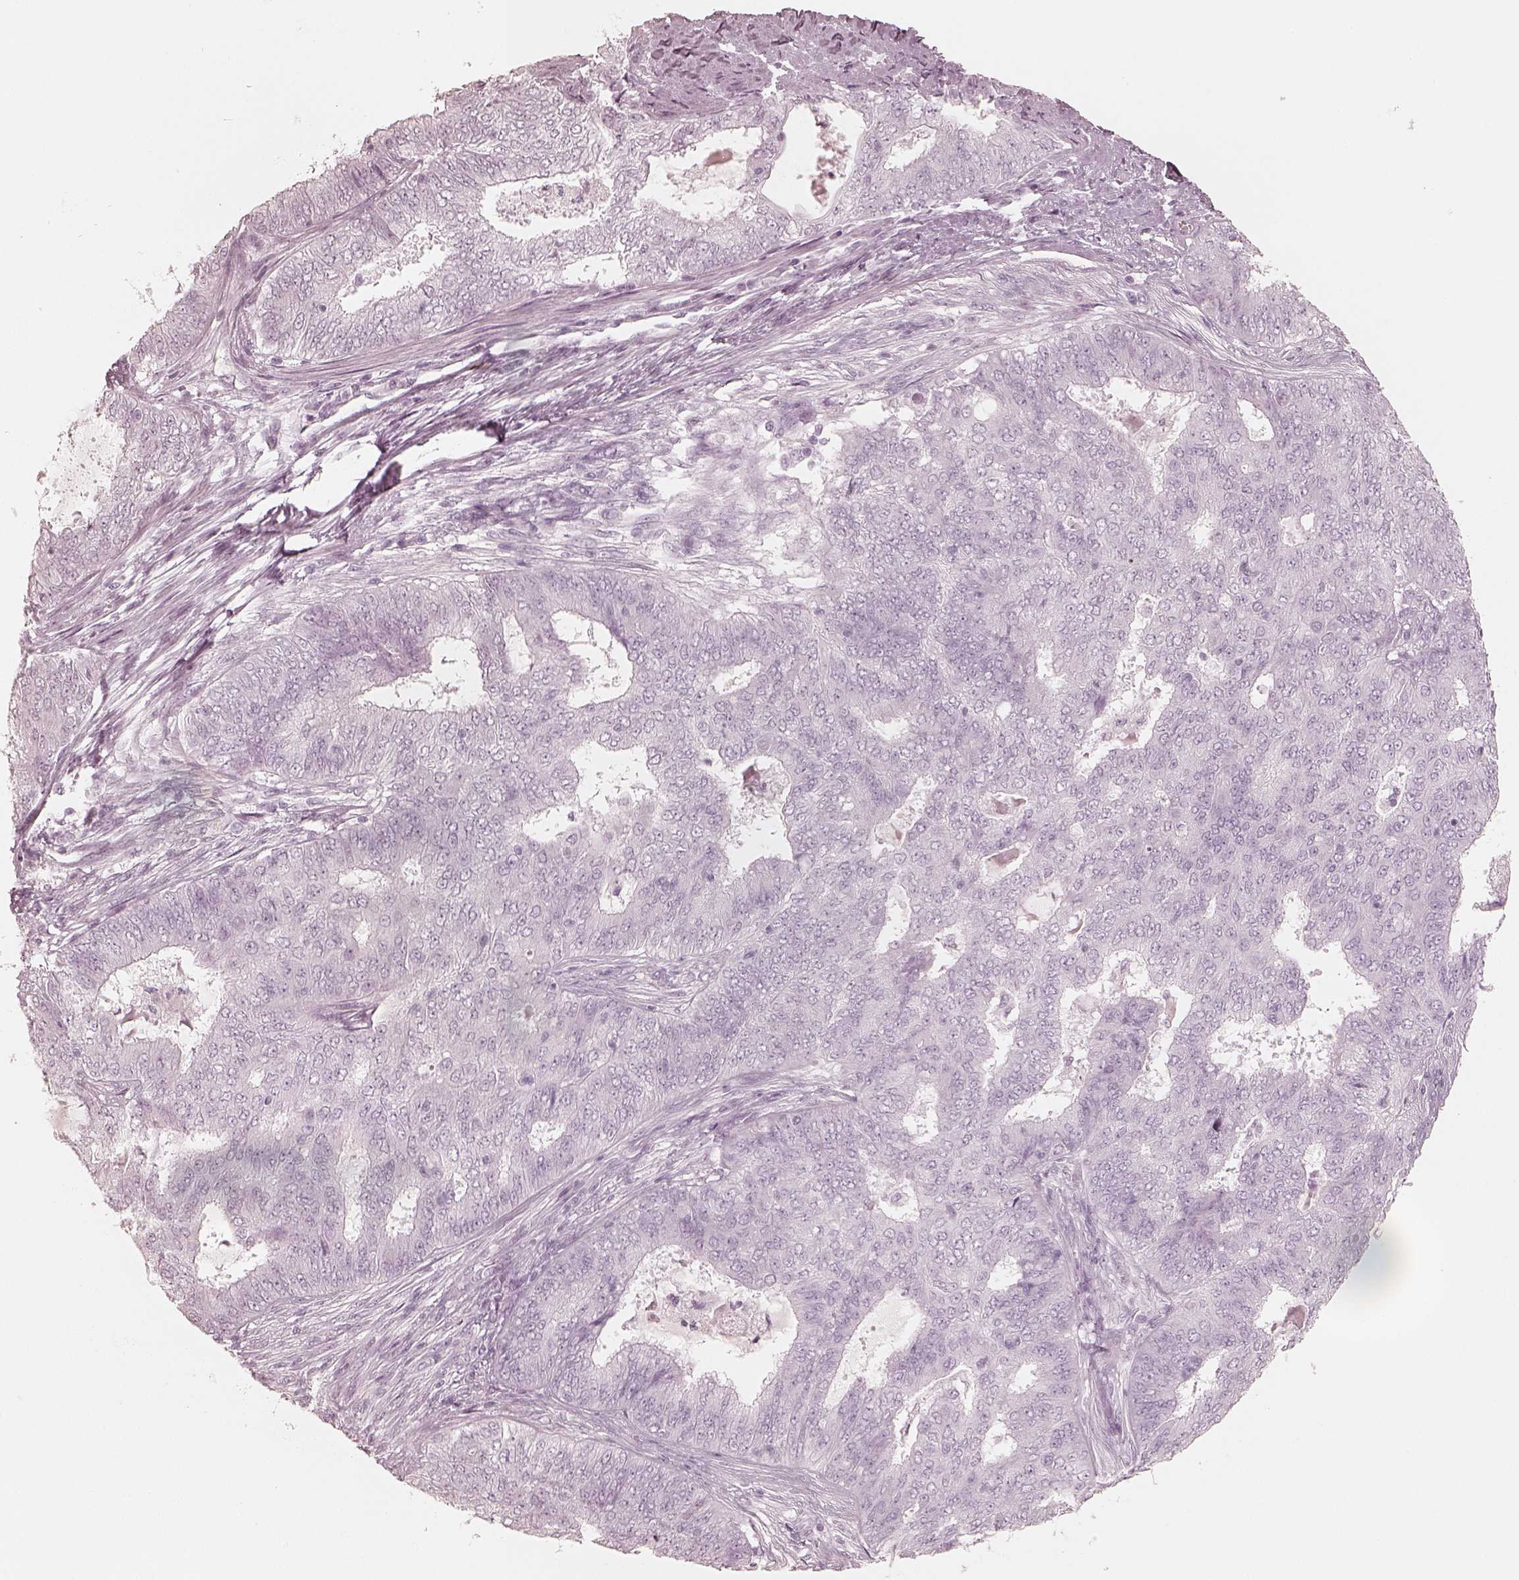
{"staining": {"intensity": "negative", "quantity": "none", "location": "none"}, "tissue": "endometrial cancer", "cell_type": "Tumor cells", "image_type": "cancer", "snomed": [{"axis": "morphology", "description": "Adenocarcinoma, NOS"}, {"axis": "topography", "description": "Endometrium"}], "caption": "Immunohistochemistry micrograph of adenocarcinoma (endometrial) stained for a protein (brown), which exhibits no expression in tumor cells.", "gene": "KRT82", "patient": {"sex": "female", "age": 62}}